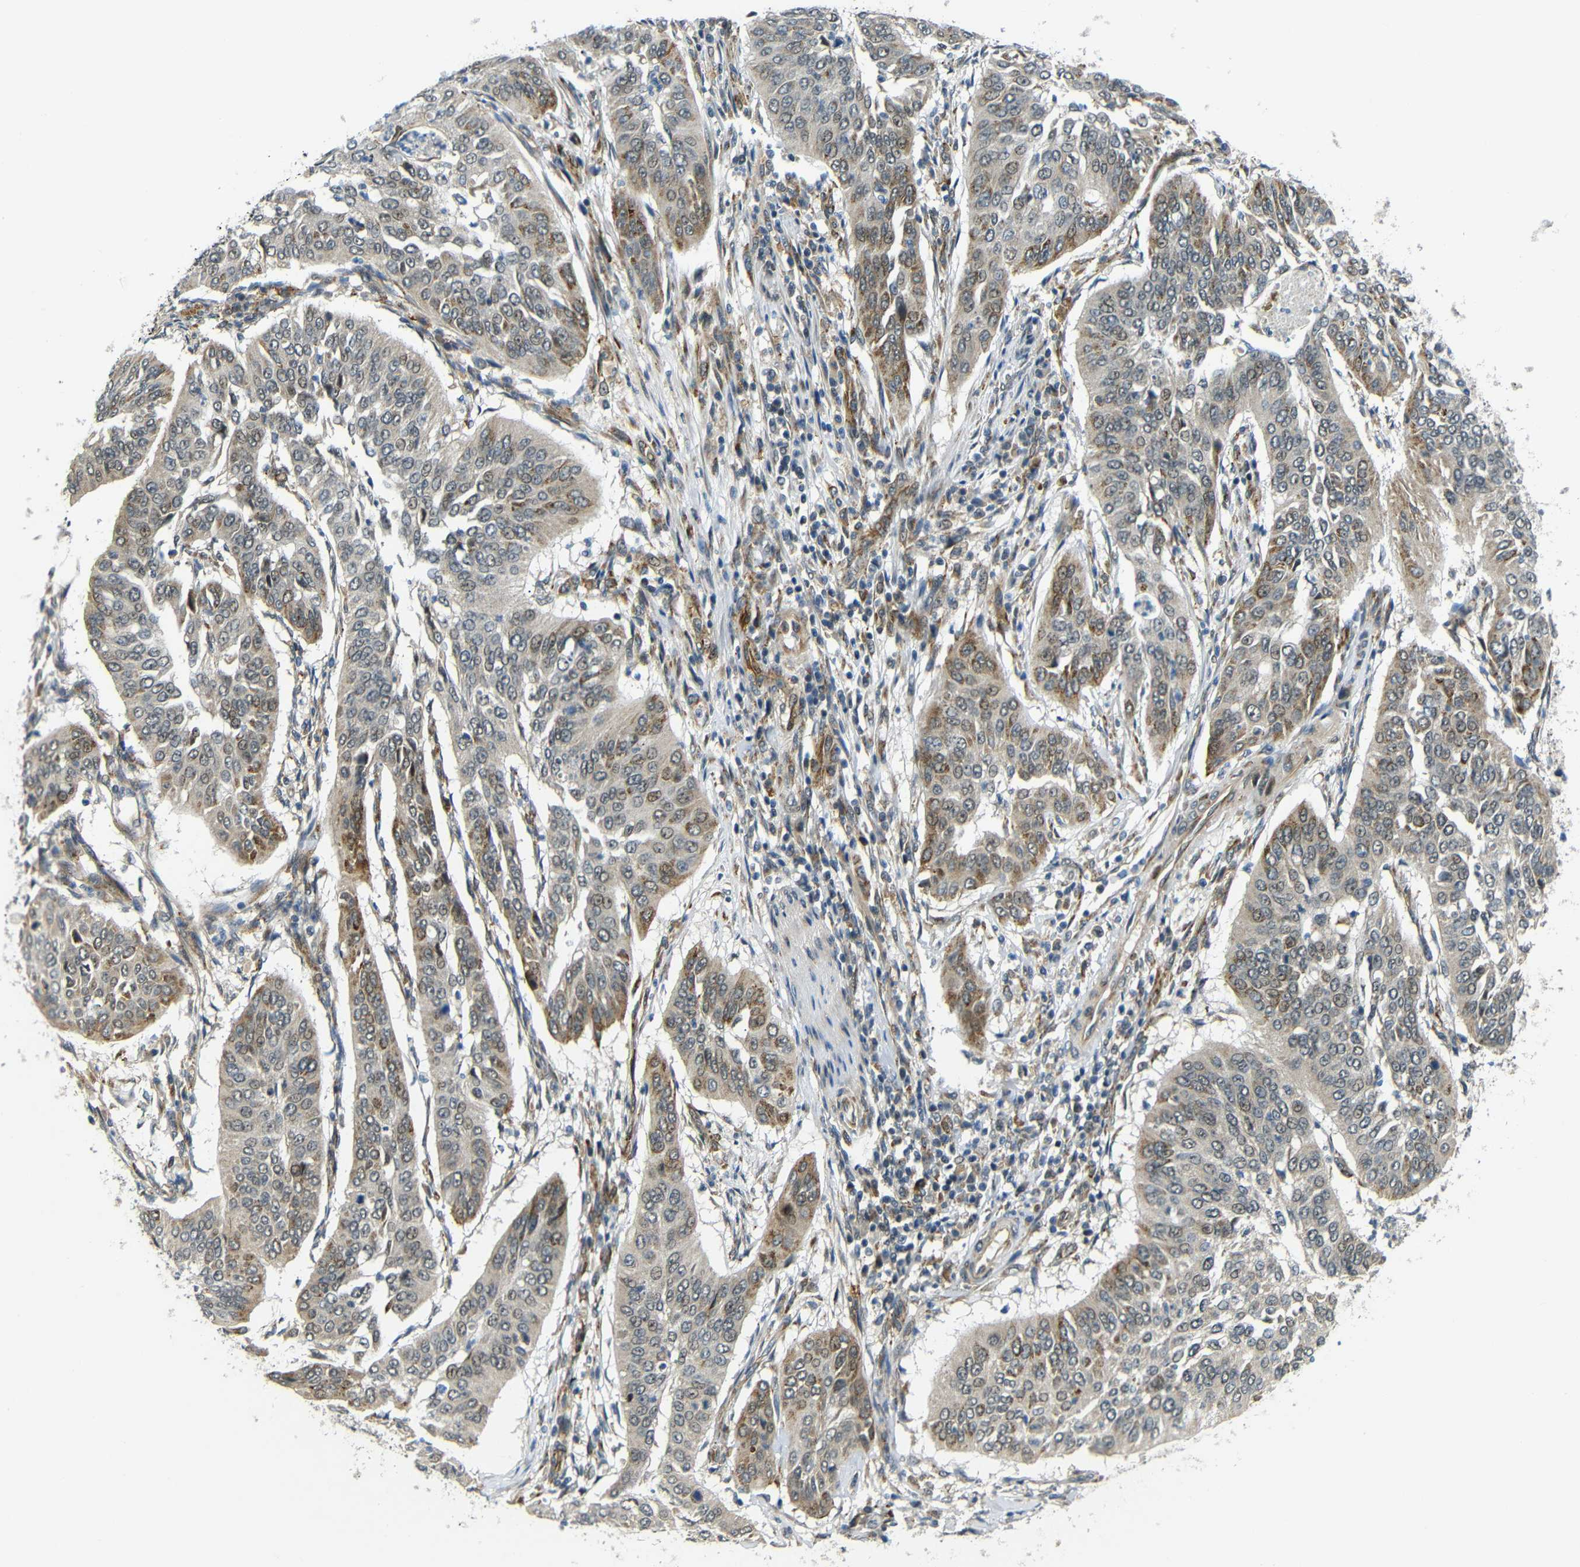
{"staining": {"intensity": "moderate", "quantity": "<25%", "location": "cytoplasmic/membranous"}, "tissue": "cervical cancer", "cell_type": "Tumor cells", "image_type": "cancer", "snomed": [{"axis": "morphology", "description": "Normal tissue, NOS"}, {"axis": "morphology", "description": "Squamous cell carcinoma, NOS"}, {"axis": "topography", "description": "Cervix"}], "caption": "Cervical cancer (squamous cell carcinoma) stained for a protein shows moderate cytoplasmic/membranous positivity in tumor cells.", "gene": "SYDE1", "patient": {"sex": "female", "age": 39}}